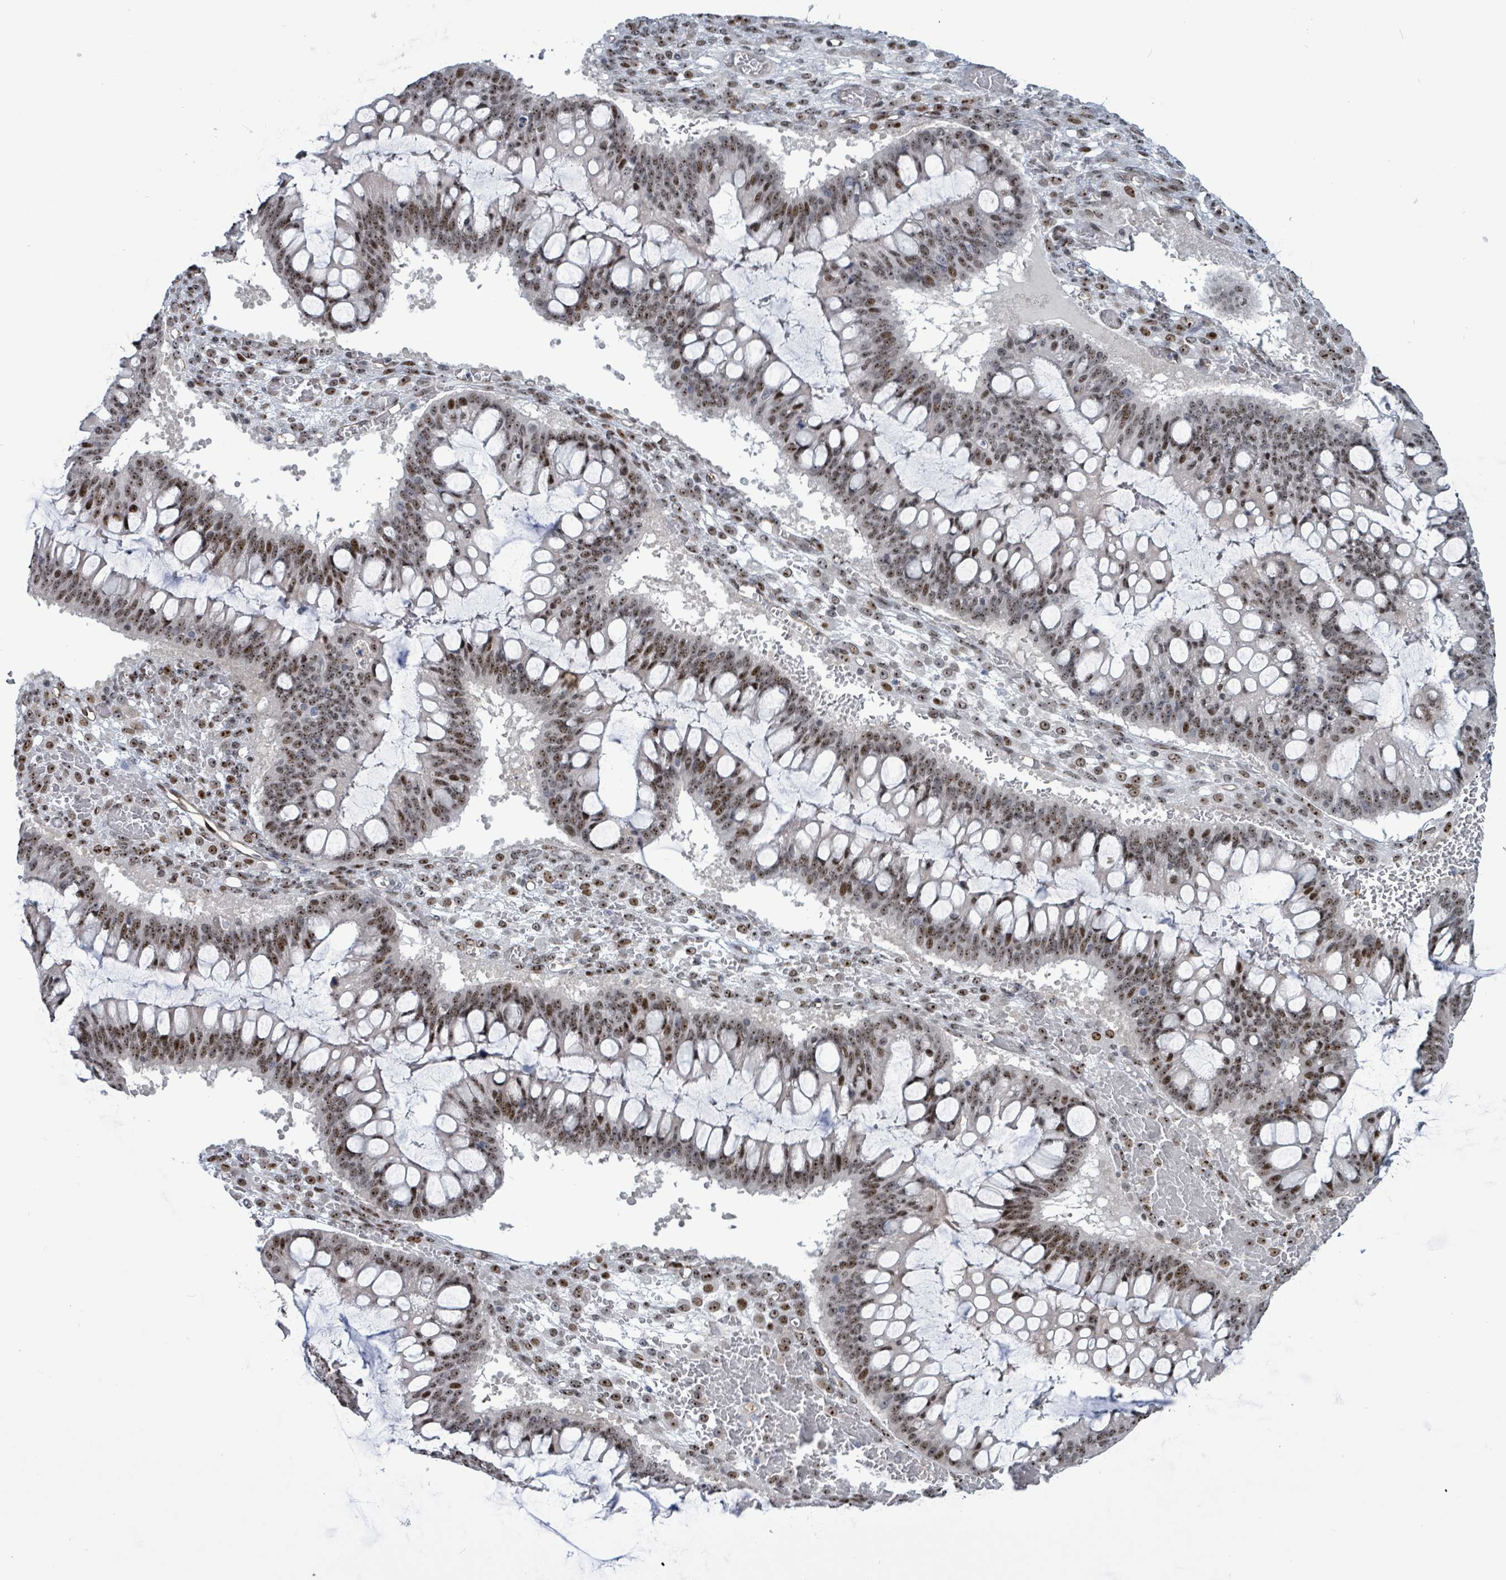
{"staining": {"intensity": "moderate", "quantity": ">75%", "location": "nuclear"}, "tissue": "ovarian cancer", "cell_type": "Tumor cells", "image_type": "cancer", "snomed": [{"axis": "morphology", "description": "Cystadenocarcinoma, mucinous, NOS"}, {"axis": "topography", "description": "Ovary"}], "caption": "Protein staining of ovarian cancer tissue shows moderate nuclear positivity in about >75% of tumor cells. The staining was performed using DAB, with brown indicating positive protein expression. Nuclei are stained blue with hematoxylin.", "gene": "RRN3", "patient": {"sex": "female", "age": 73}}